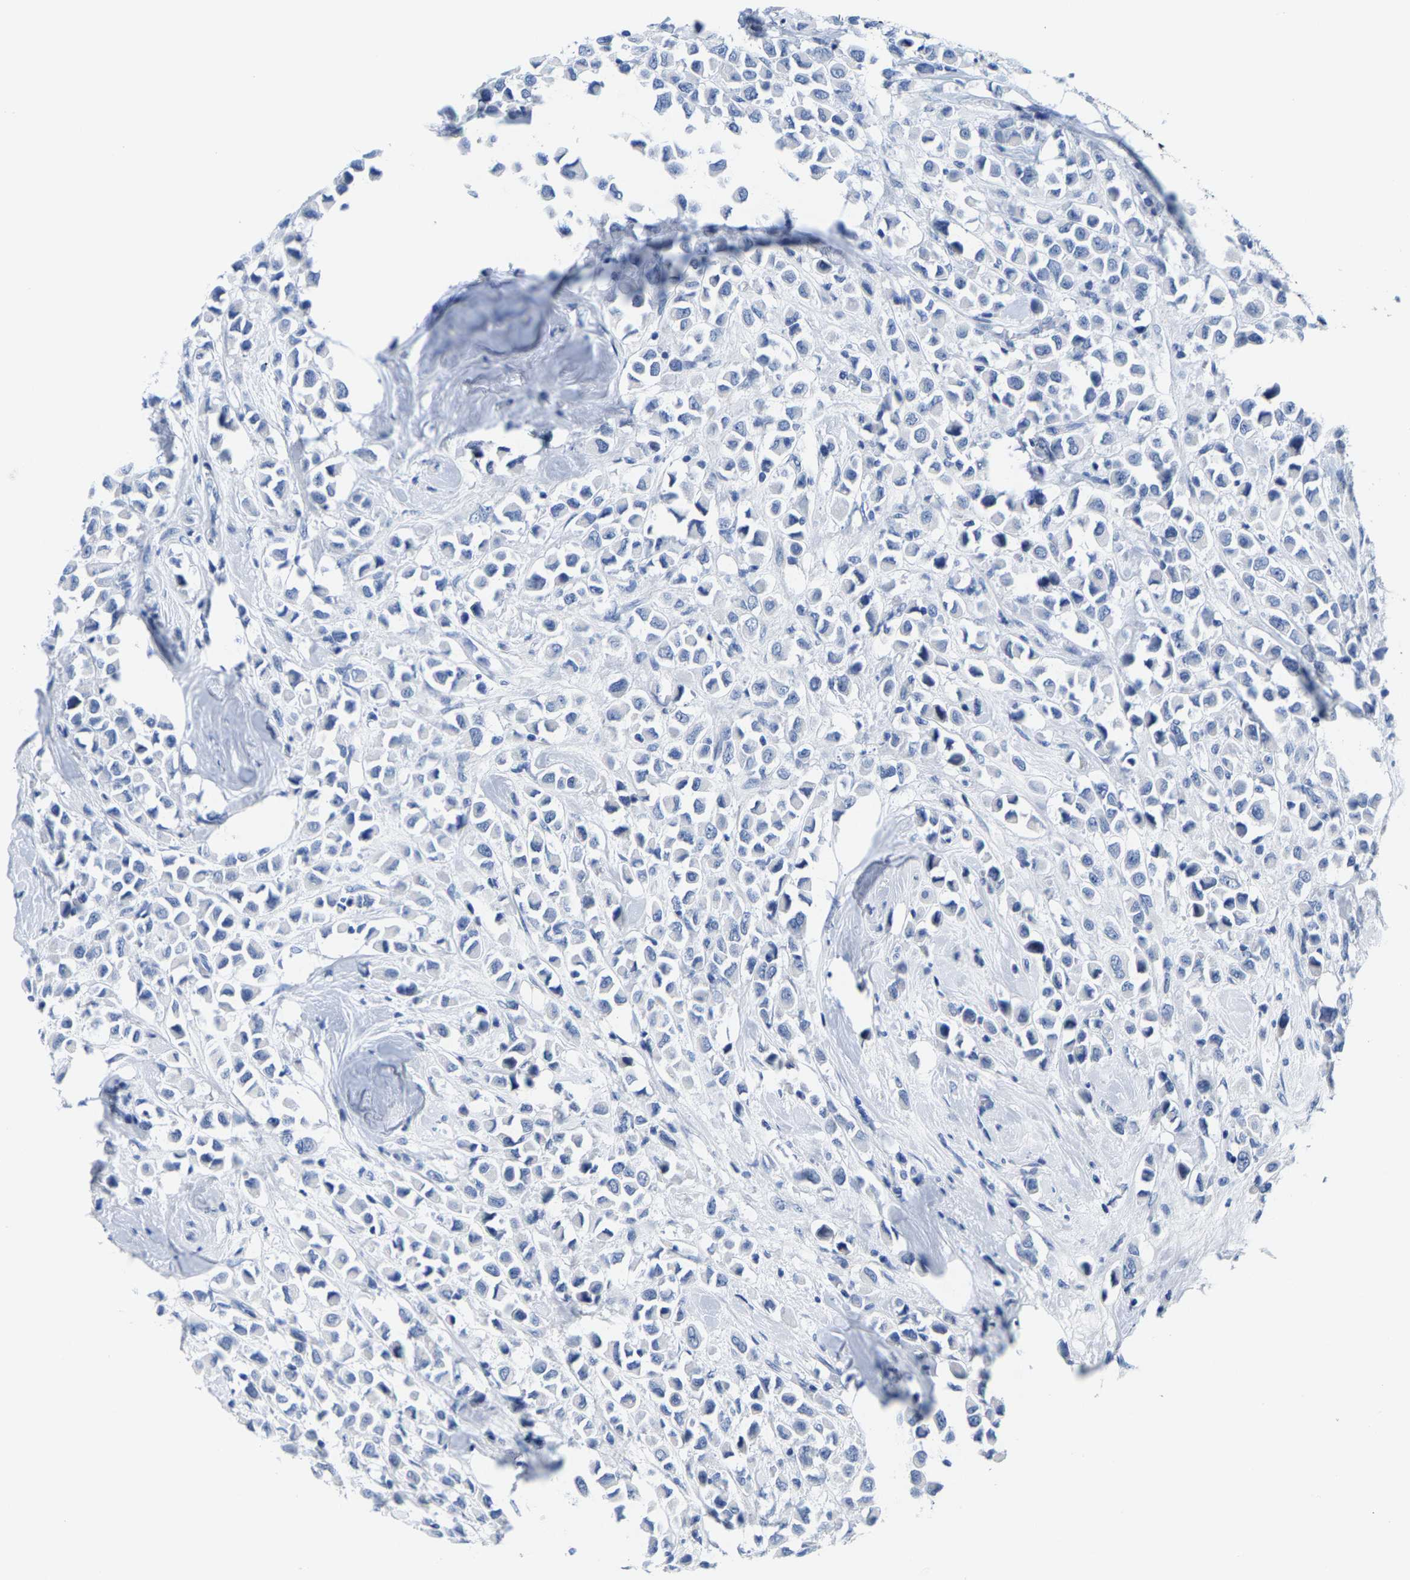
{"staining": {"intensity": "negative", "quantity": "none", "location": "none"}, "tissue": "breast cancer", "cell_type": "Tumor cells", "image_type": "cancer", "snomed": [{"axis": "morphology", "description": "Duct carcinoma"}, {"axis": "topography", "description": "Breast"}], "caption": "The IHC image has no significant expression in tumor cells of invasive ductal carcinoma (breast) tissue.", "gene": "KLHL1", "patient": {"sex": "female", "age": 61}}